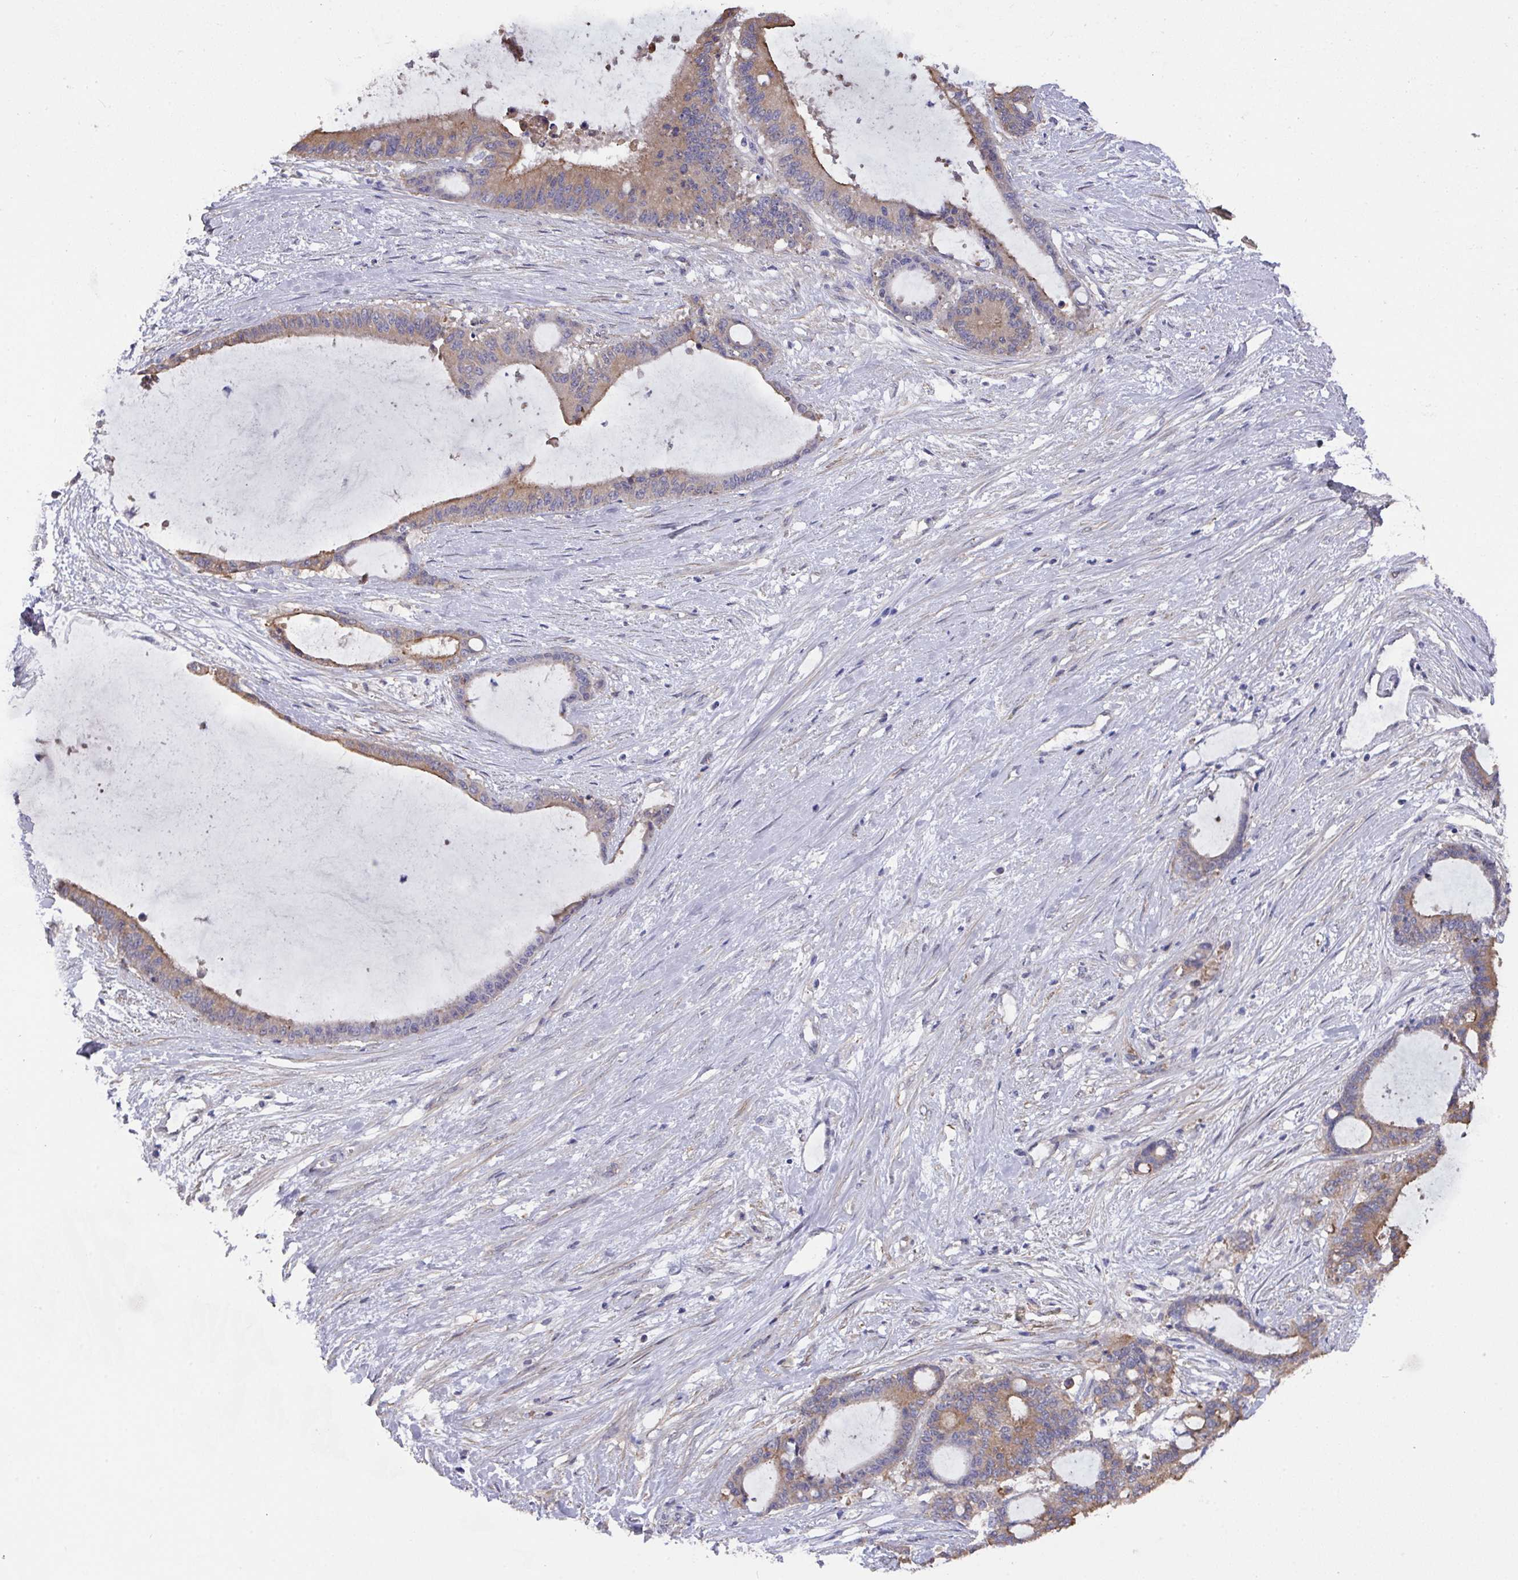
{"staining": {"intensity": "weak", "quantity": "25%-75%", "location": "cytoplasmic/membranous"}, "tissue": "liver cancer", "cell_type": "Tumor cells", "image_type": "cancer", "snomed": [{"axis": "morphology", "description": "Normal tissue, NOS"}, {"axis": "morphology", "description": "Cholangiocarcinoma"}, {"axis": "topography", "description": "Liver"}, {"axis": "topography", "description": "Peripheral nerve tissue"}], "caption": "Tumor cells show low levels of weak cytoplasmic/membranous positivity in about 25%-75% of cells in human liver cholangiocarcinoma. (Brightfield microscopy of DAB IHC at high magnification).", "gene": "PRR5", "patient": {"sex": "female", "age": 73}}